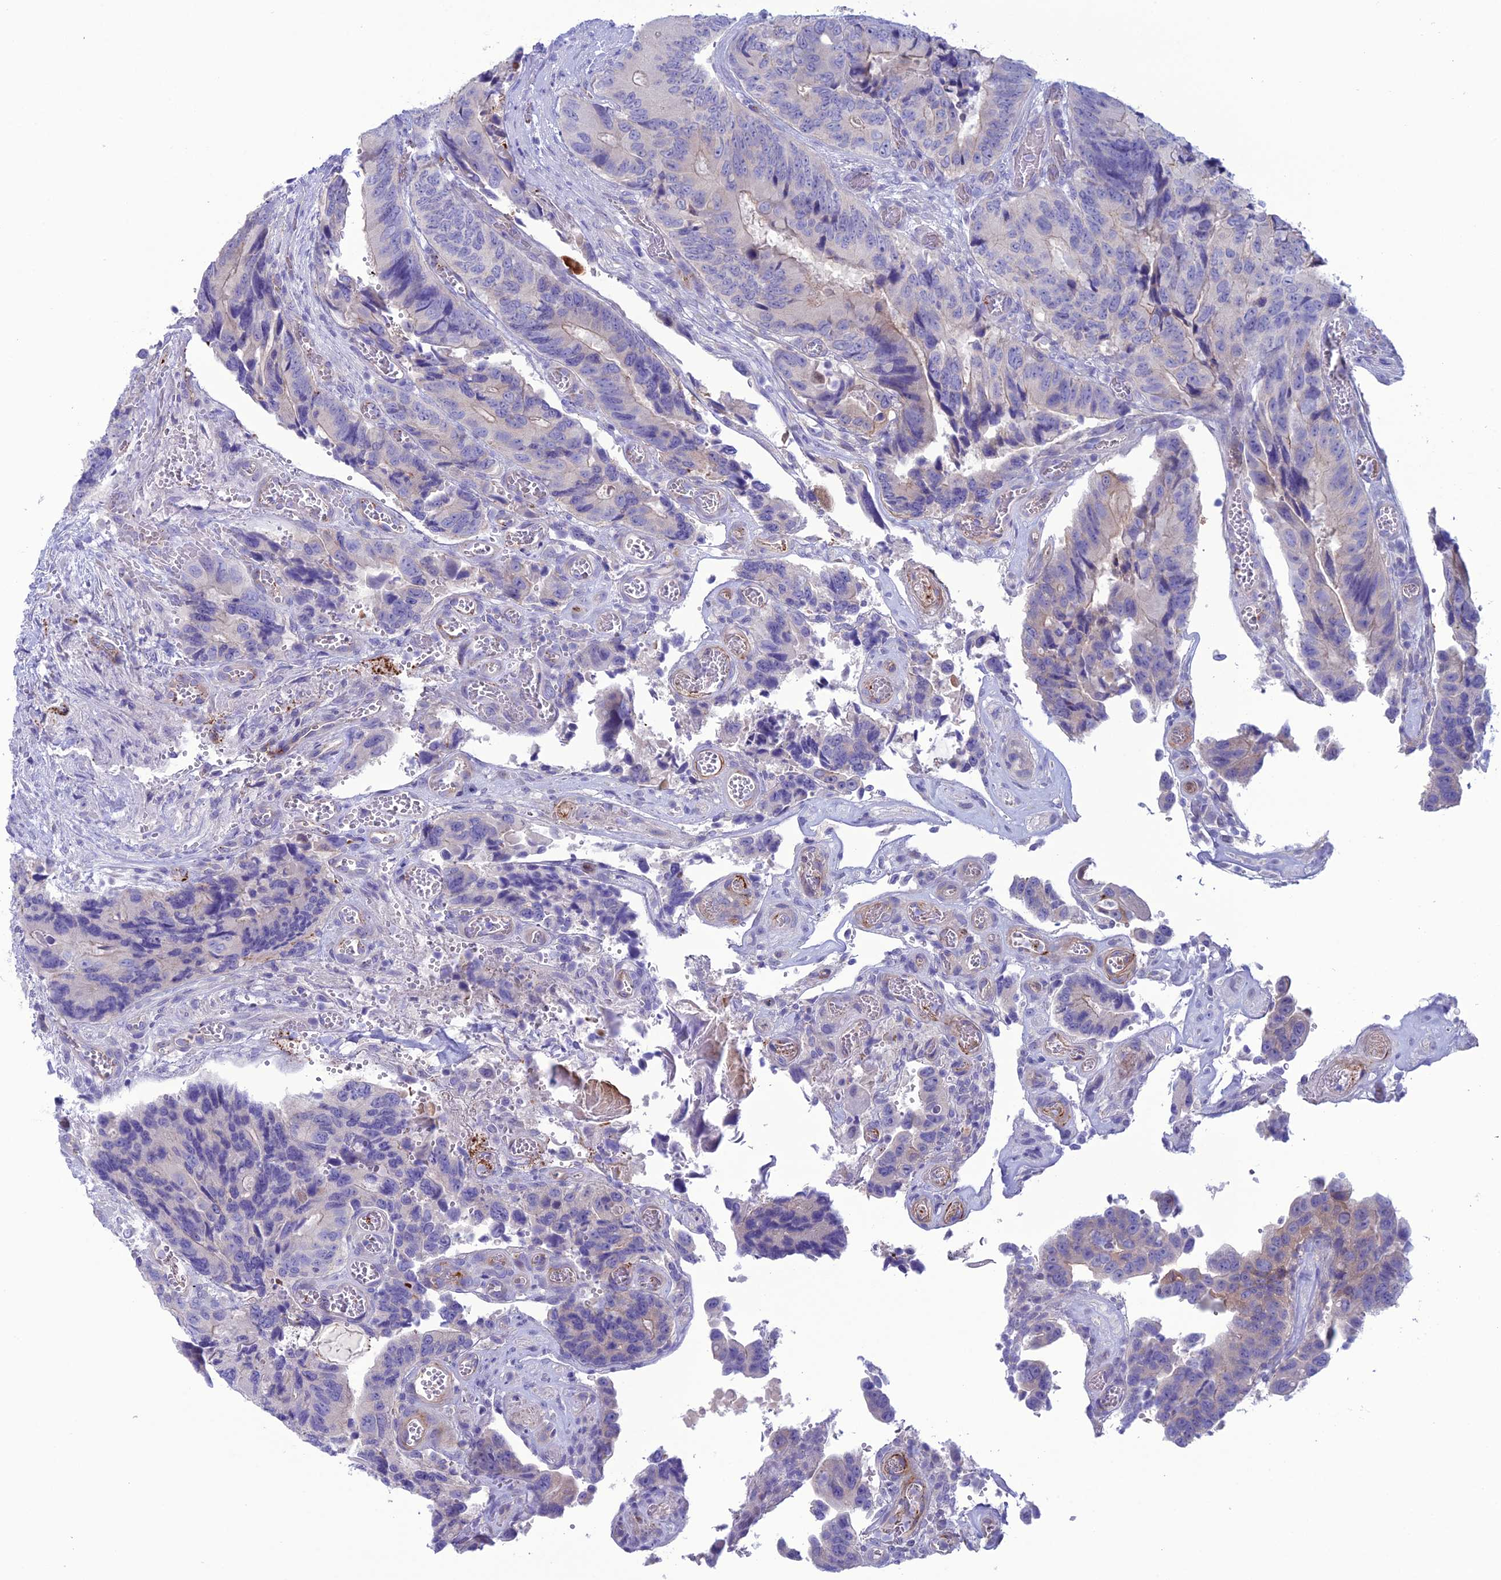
{"staining": {"intensity": "negative", "quantity": "none", "location": "none"}, "tissue": "colorectal cancer", "cell_type": "Tumor cells", "image_type": "cancer", "snomed": [{"axis": "morphology", "description": "Adenocarcinoma, NOS"}, {"axis": "topography", "description": "Colon"}], "caption": "The image shows no staining of tumor cells in colorectal adenocarcinoma.", "gene": "CDC42EP5", "patient": {"sex": "male", "age": 84}}